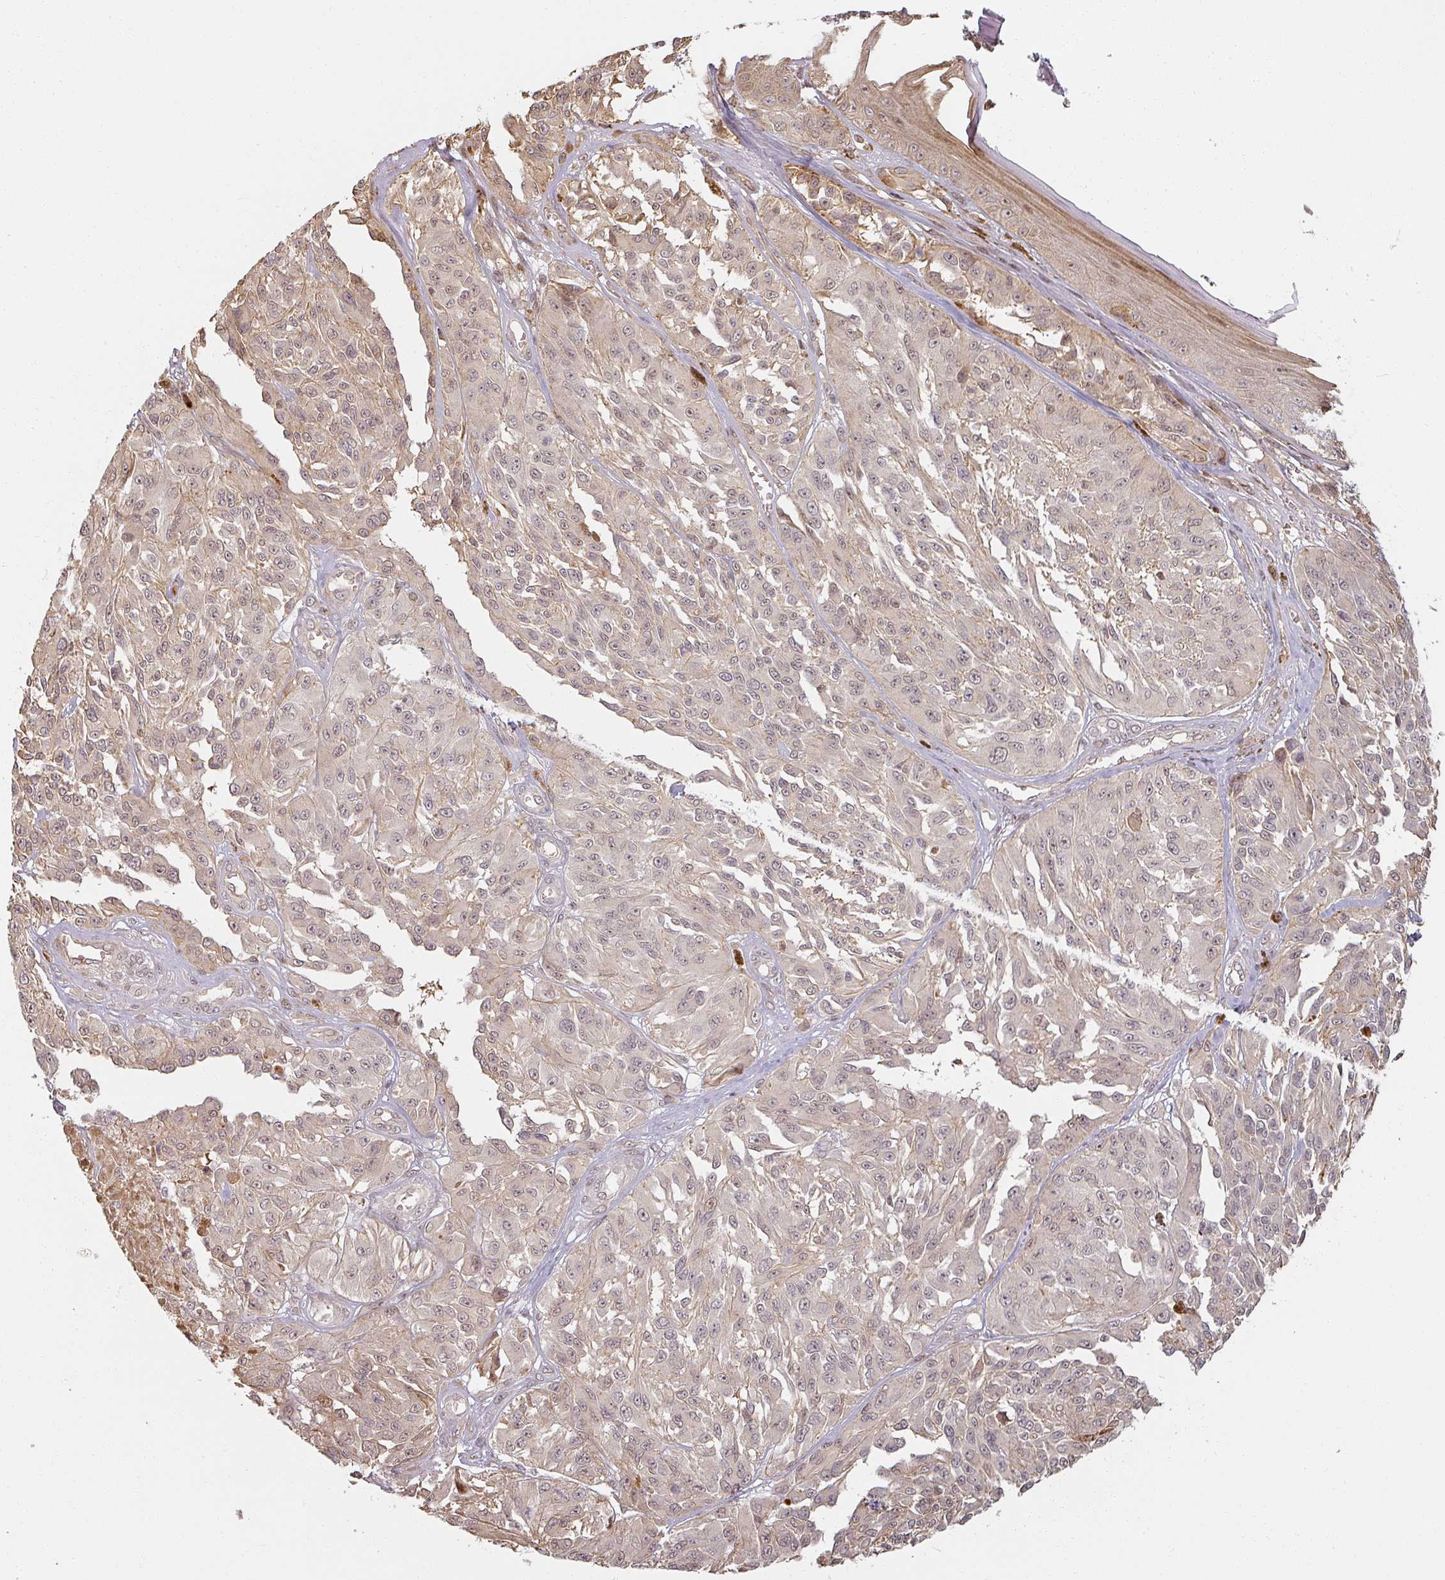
{"staining": {"intensity": "weak", "quantity": ">75%", "location": "nuclear"}, "tissue": "melanoma", "cell_type": "Tumor cells", "image_type": "cancer", "snomed": [{"axis": "morphology", "description": "Malignant melanoma, NOS"}, {"axis": "topography", "description": "Skin"}], "caption": "Malignant melanoma was stained to show a protein in brown. There is low levels of weak nuclear positivity in about >75% of tumor cells. (DAB (3,3'-diaminobenzidine) = brown stain, brightfield microscopy at high magnification).", "gene": "MED19", "patient": {"sex": "male", "age": 94}}